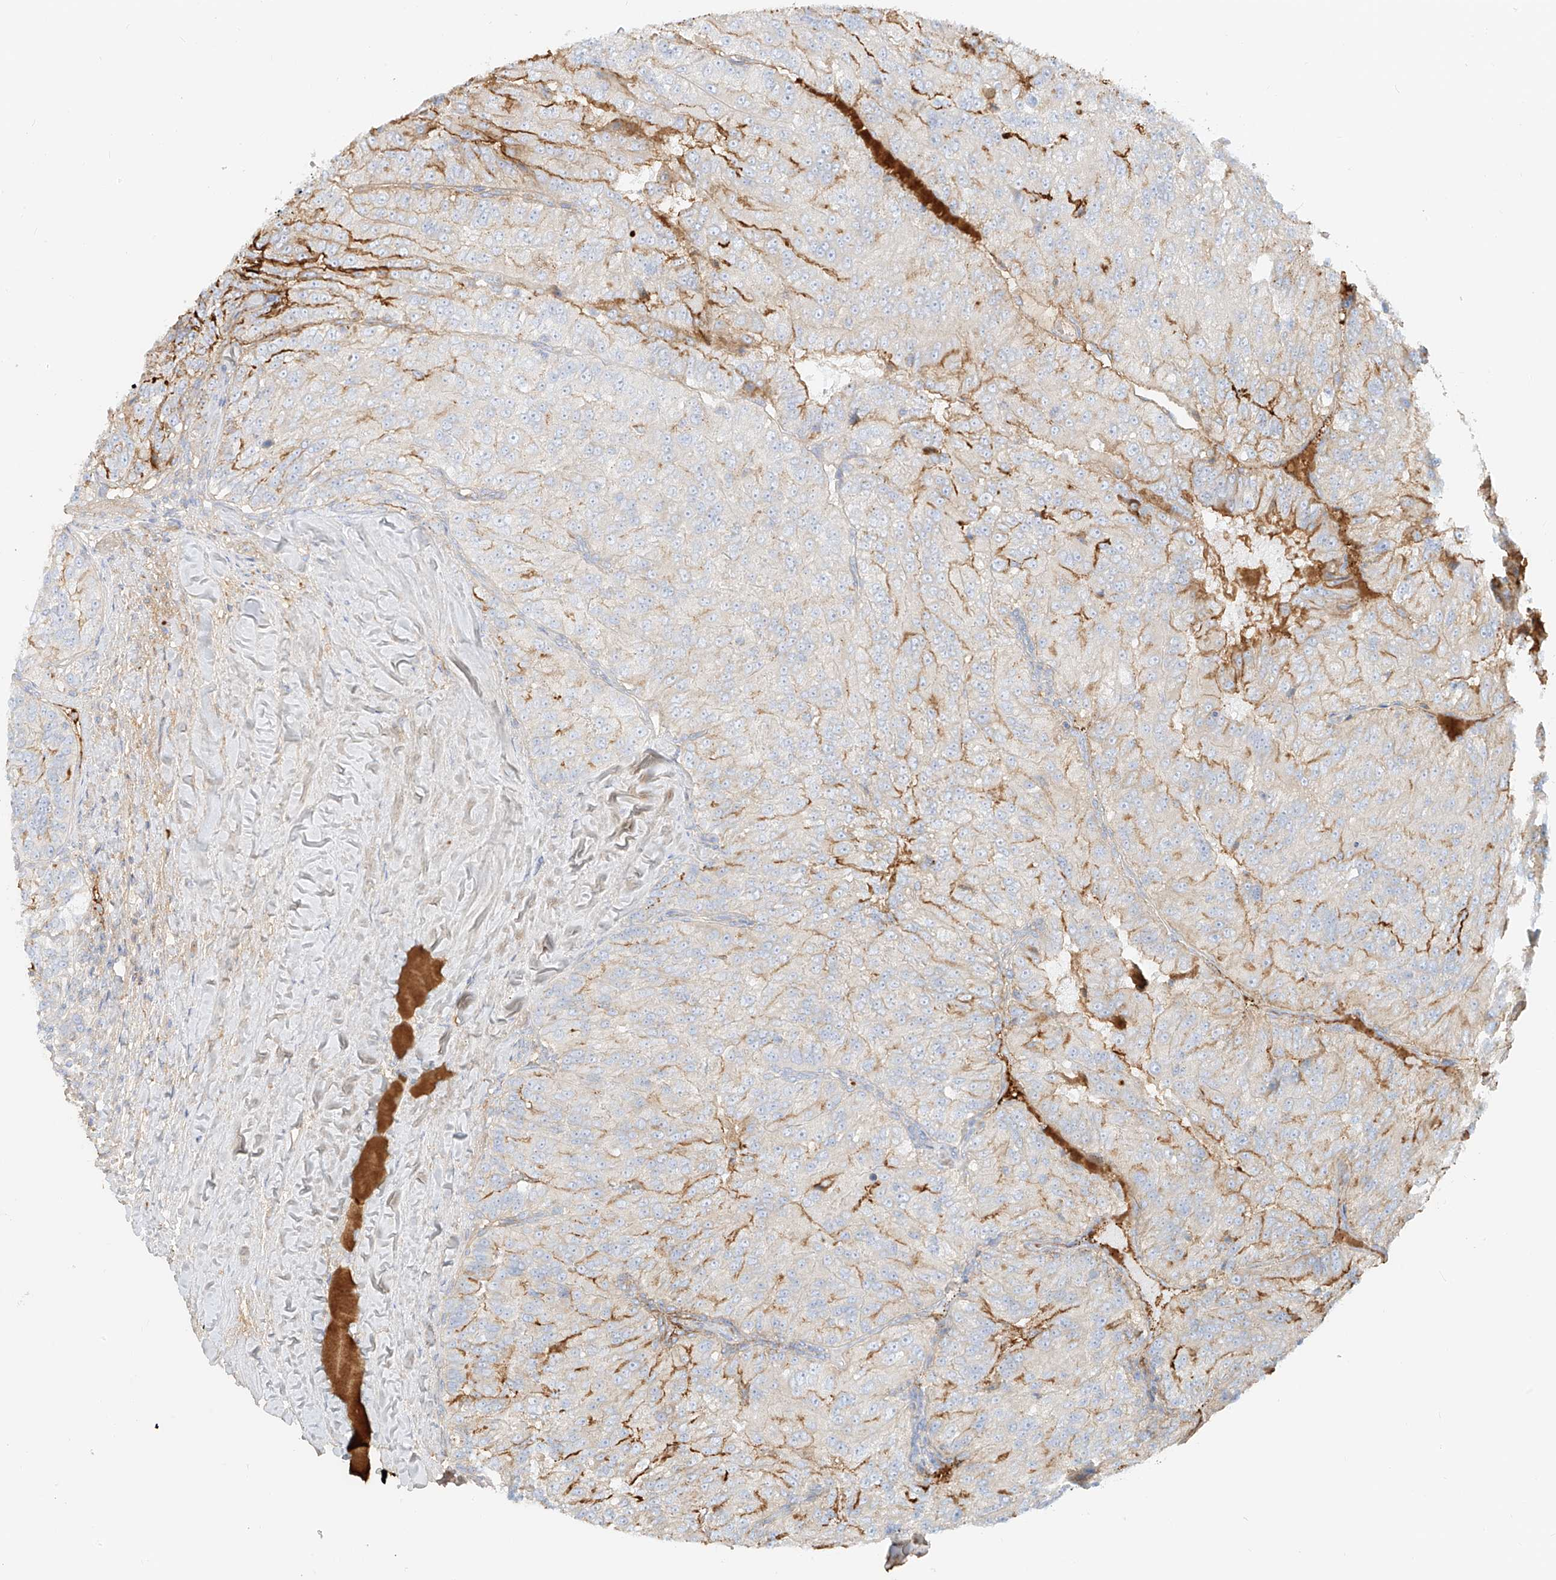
{"staining": {"intensity": "moderate", "quantity": "25%-75%", "location": "cytoplasmic/membranous"}, "tissue": "renal cancer", "cell_type": "Tumor cells", "image_type": "cancer", "snomed": [{"axis": "morphology", "description": "Adenocarcinoma, NOS"}, {"axis": "topography", "description": "Kidney"}], "caption": "High-magnification brightfield microscopy of renal cancer stained with DAB (3,3'-diaminobenzidine) (brown) and counterstained with hematoxylin (blue). tumor cells exhibit moderate cytoplasmic/membranous staining is present in approximately25%-75% of cells.", "gene": "OCSTAMP", "patient": {"sex": "female", "age": 63}}